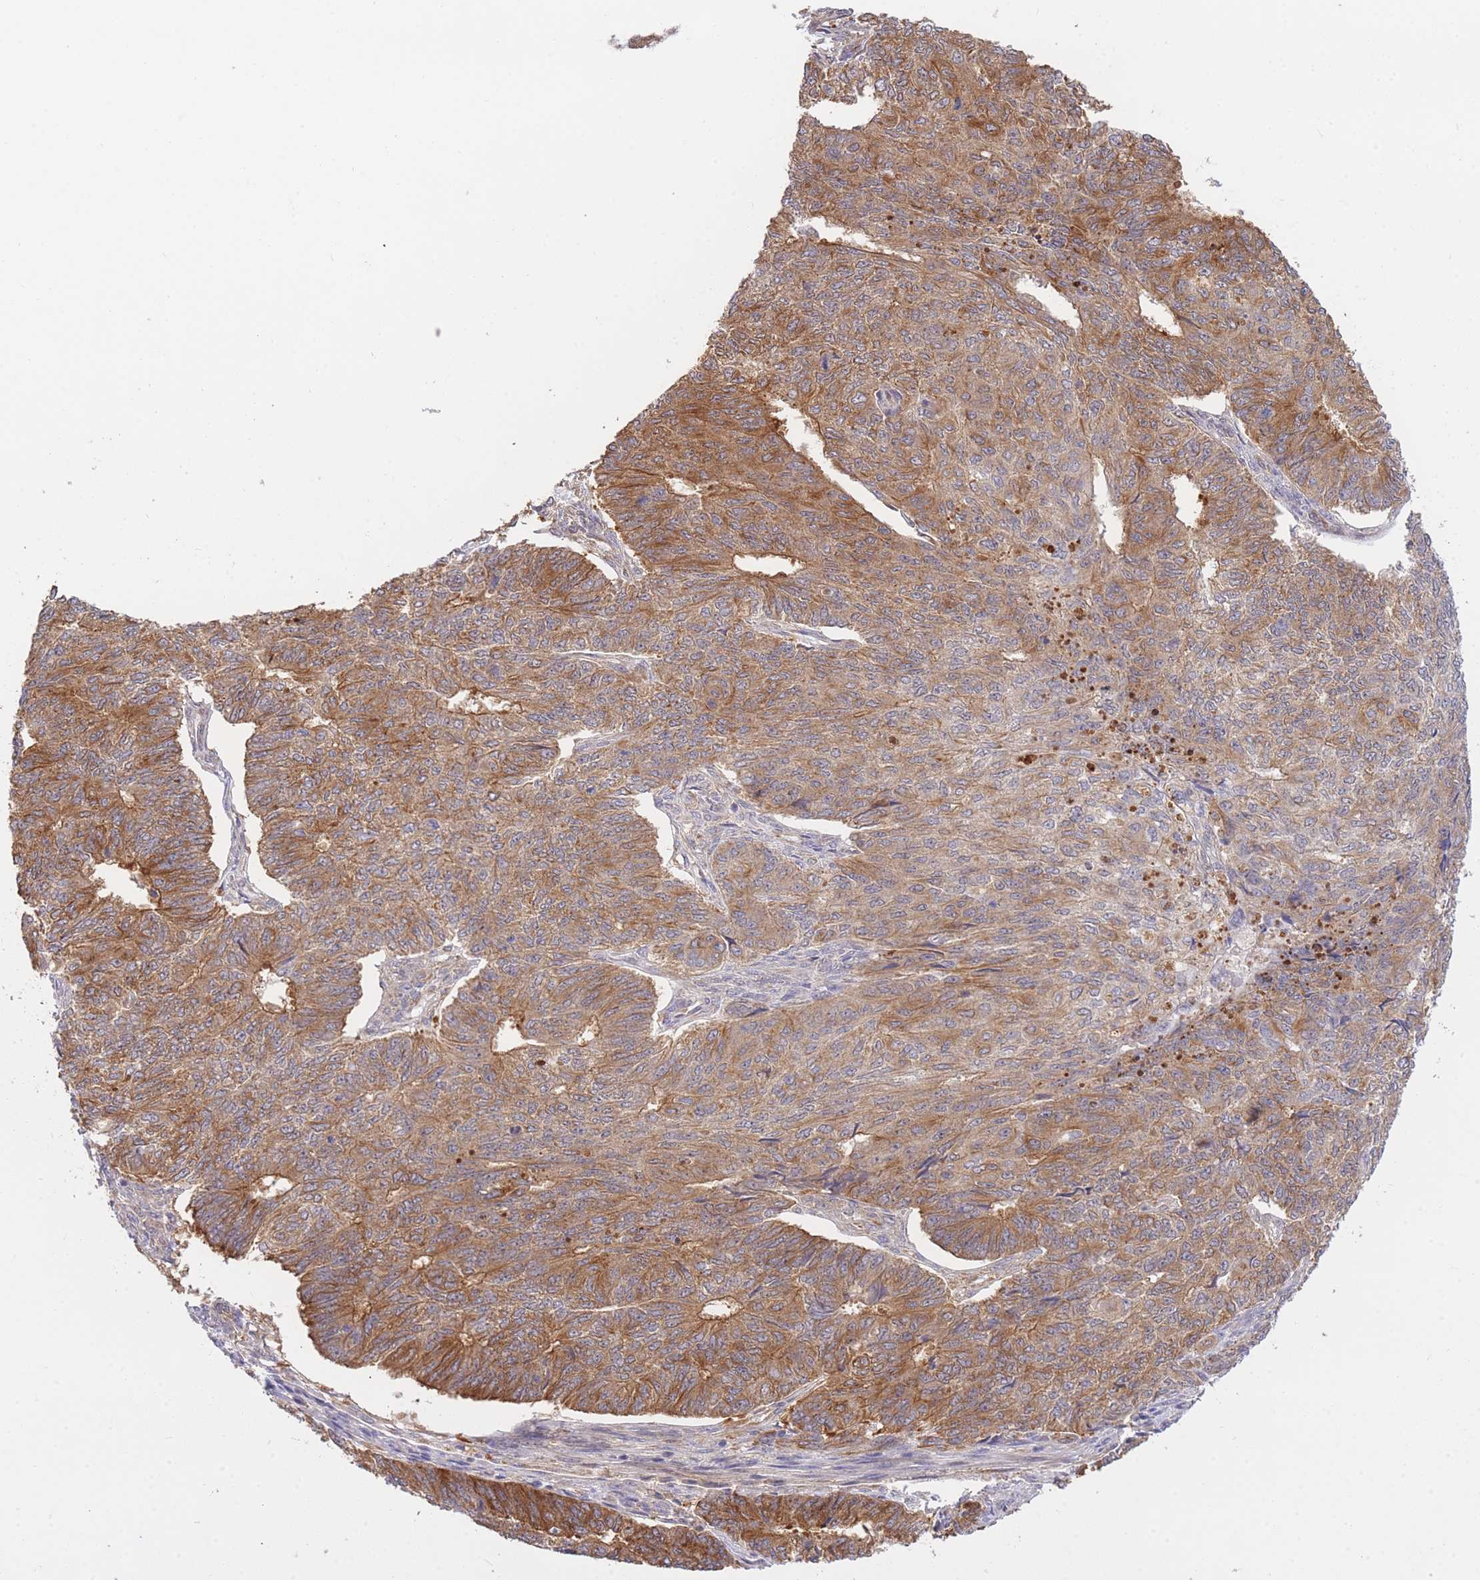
{"staining": {"intensity": "moderate", "quantity": ">75%", "location": "cytoplasmic/membranous"}, "tissue": "endometrial cancer", "cell_type": "Tumor cells", "image_type": "cancer", "snomed": [{"axis": "morphology", "description": "Adenocarcinoma, NOS"}, {"axis": "topography", "description": "Endometrium"}], "caption": "Adenocarcinoma (endometrial) stained for a protein displays moderate cytoplasmic/membranous positivity in tumor cells. The staining is performed using DAB brown chromogen to label protein expression. The nuclei are counter-stained blue using hematoxylin.", "gene": "EXOSC8", "patient": {"sex": "female", "age": 32}}